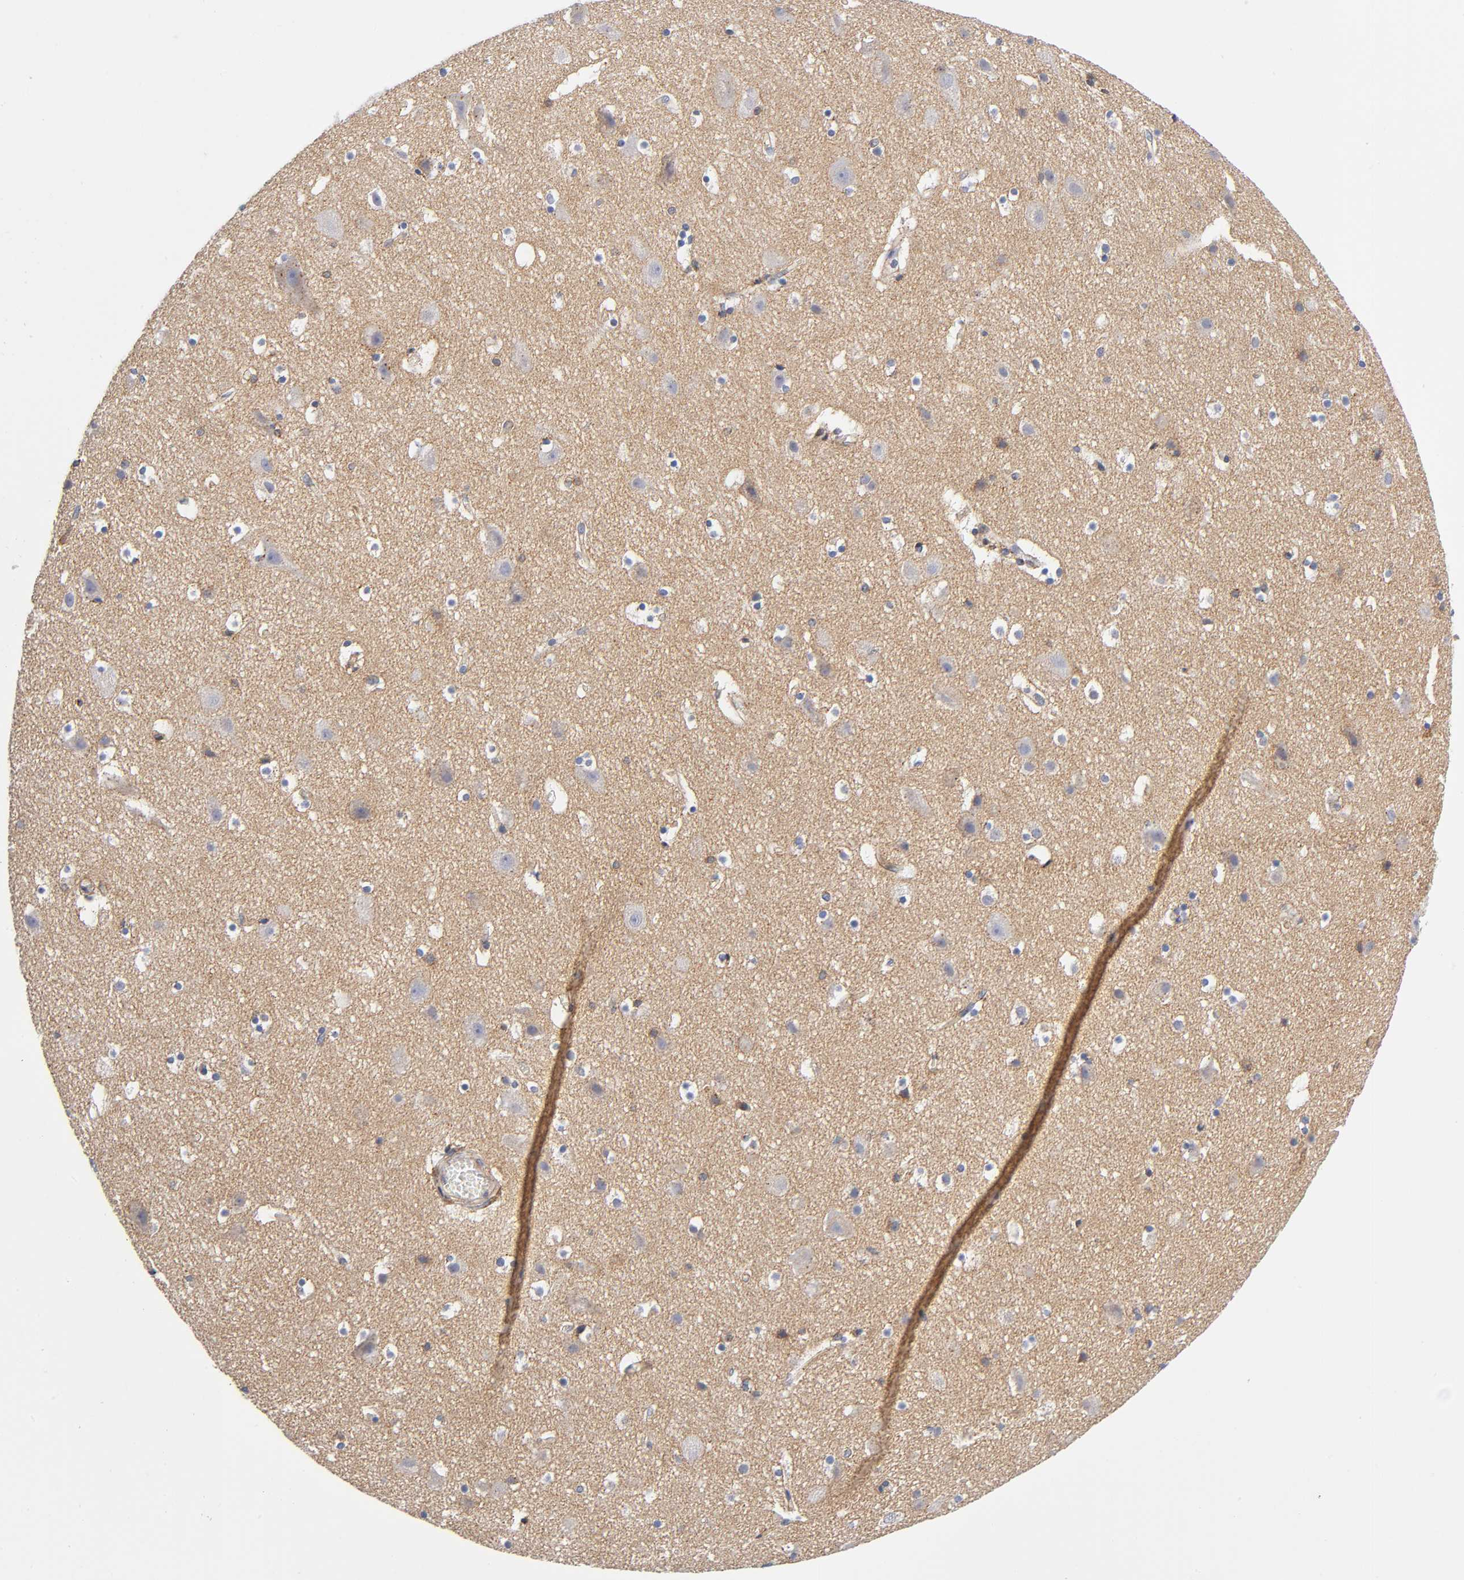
{"staining": {"intensity": "moderate", "quantity": "25%-75%", "location": "cytoplasmic/membranous"}, "tissue": "cerebral cortex", "cell_type": "Endothelial cells", "image_type": "normal", "snomed": [{"axis": "morphology", "description": "Normal tissue, NOS"}, {"axis": "topography", "description": "Cerebral cortex"}], "caption": "Cerebral cortex stained with IHC reveals moderate cytoplasmic/membranous positivity in approximately 25%-75% of endothelial cells.", "gene": "ANXA7", "patient": {"sex": "male", "age": 45}}